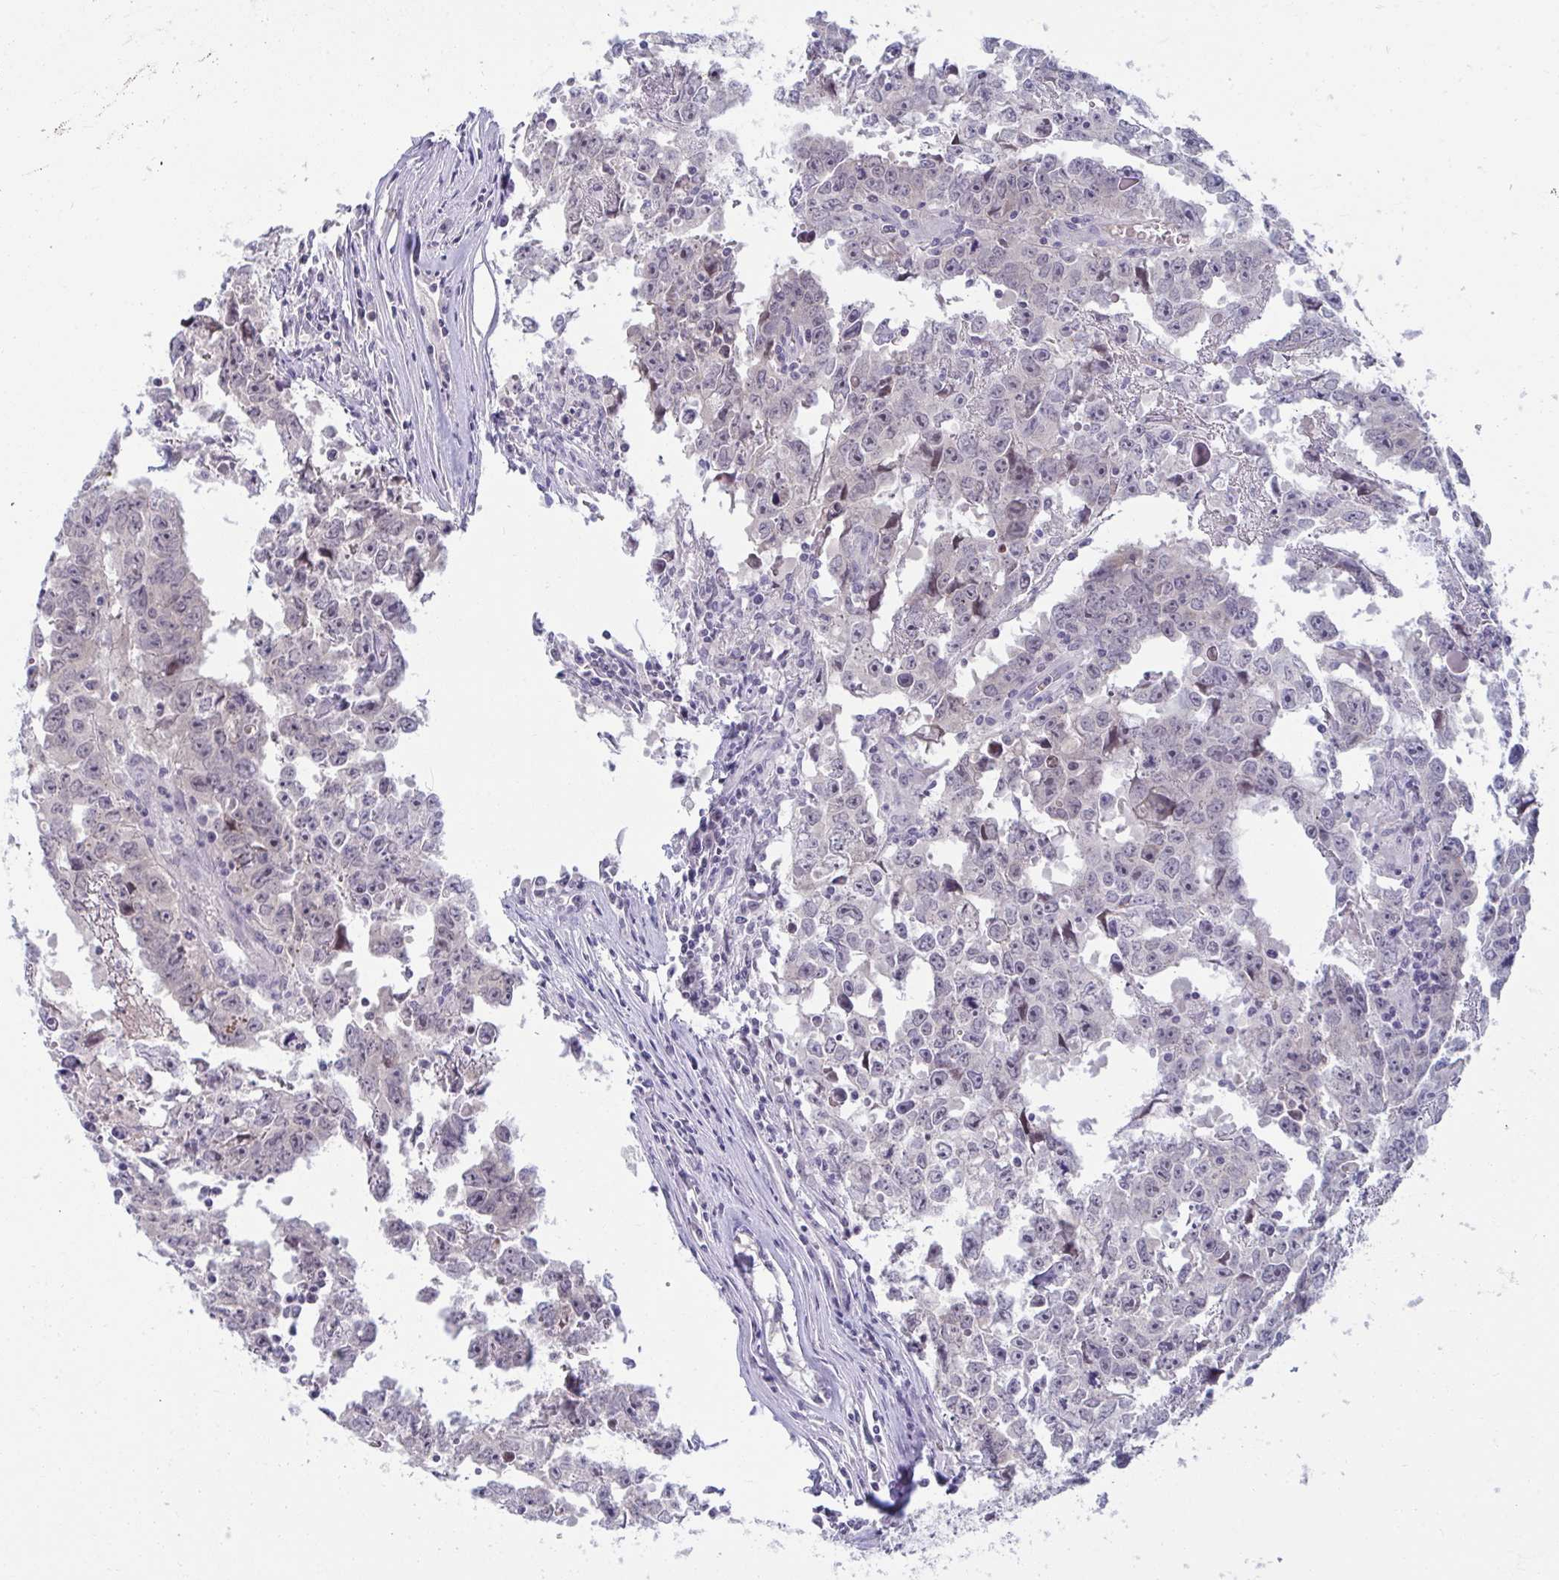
{"staining": {"intensity": "weak", "quantity": "<25%", "location": "nuclear"}, "tissue": "testis cancer", "cell_type": "Tumor cells", "image_type": "cancer", "snomed": [{"axis": "morphology", "description": "Carcinoma, Embryonal, NOS"}, {"axis": "topography", "description": "Testis"}], "caption": "DAB immunohistochemical staining of human testis cancer (embryonal carcinoma) shows no significant staining in tumor cells. Brightfield microscopy of immunohistochemistry (IHC) stained with DAB (brown) and hematoxylin (blue), captured at high magnification.", "gene": "RNASEH1", "patient": {"sex": "male", "age": 22}}